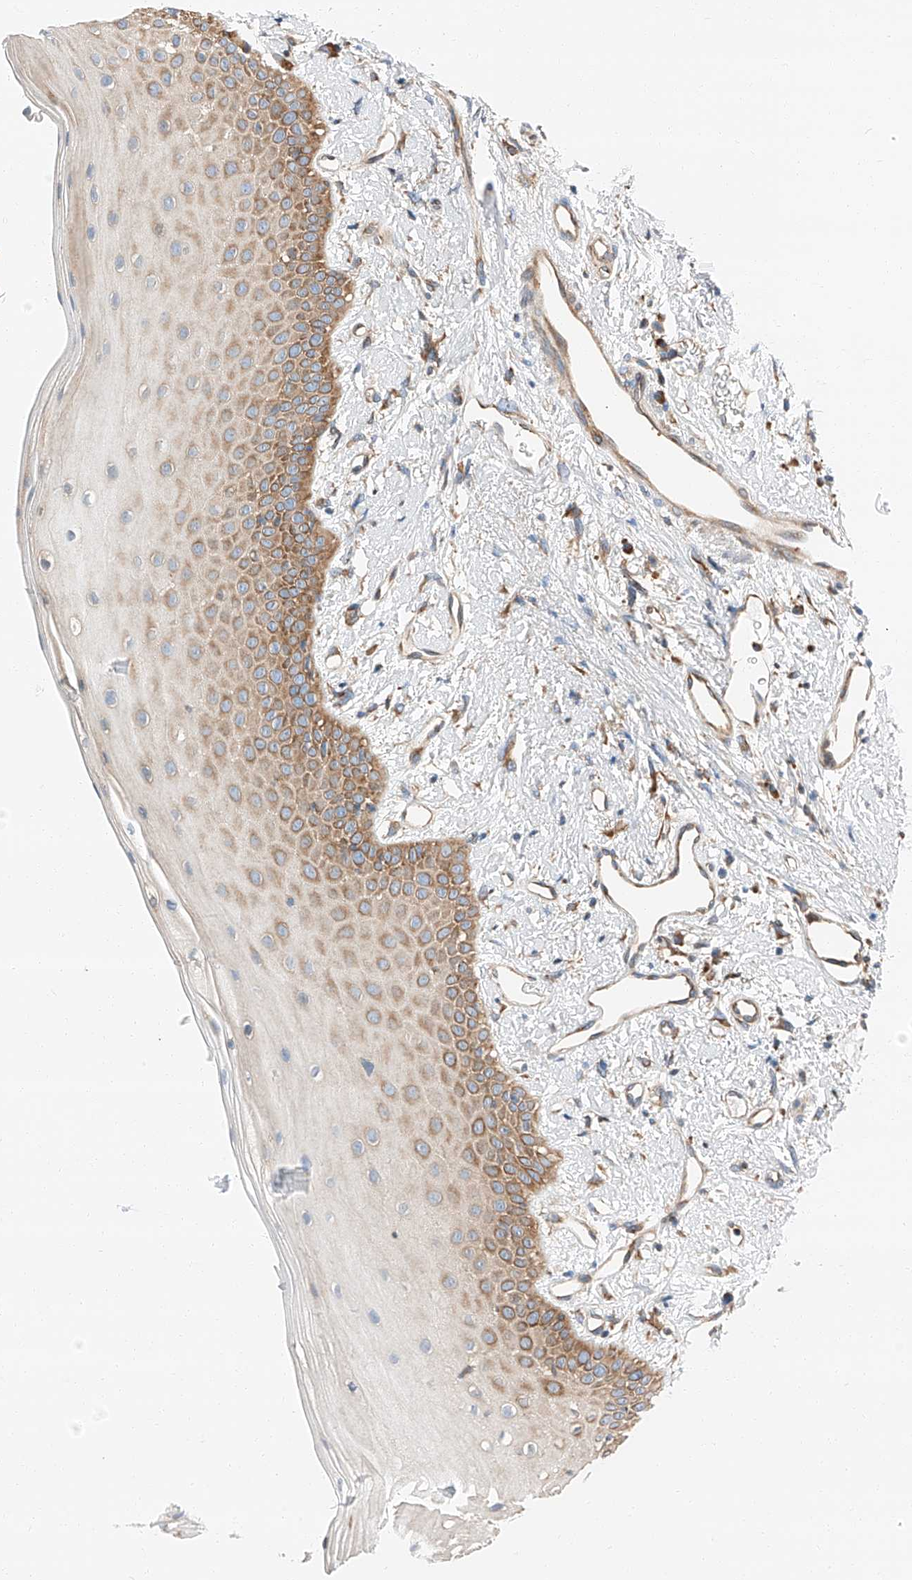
{"staining": {"intensity": "moderate", "quantity": "25%-75%", "location": "cytoplasmic/membranous"}, "tissue": "oral mucosa", "cell_type": "Squamous epithelial cells", "image_type": "normal", "snomed": [{"axis": "morphology", "description": "Normal tissue, NOS"}, {"axis": "topography", "description": "Oral tissue"}], "caption": "A micrograph of oral mucosa stained for a protein shows moderate cytoplasmic/membranous brown staining in squamous epithelial cells.", "gene": "ZC3H15", "patient": {"sex": "female", "age": 63}}